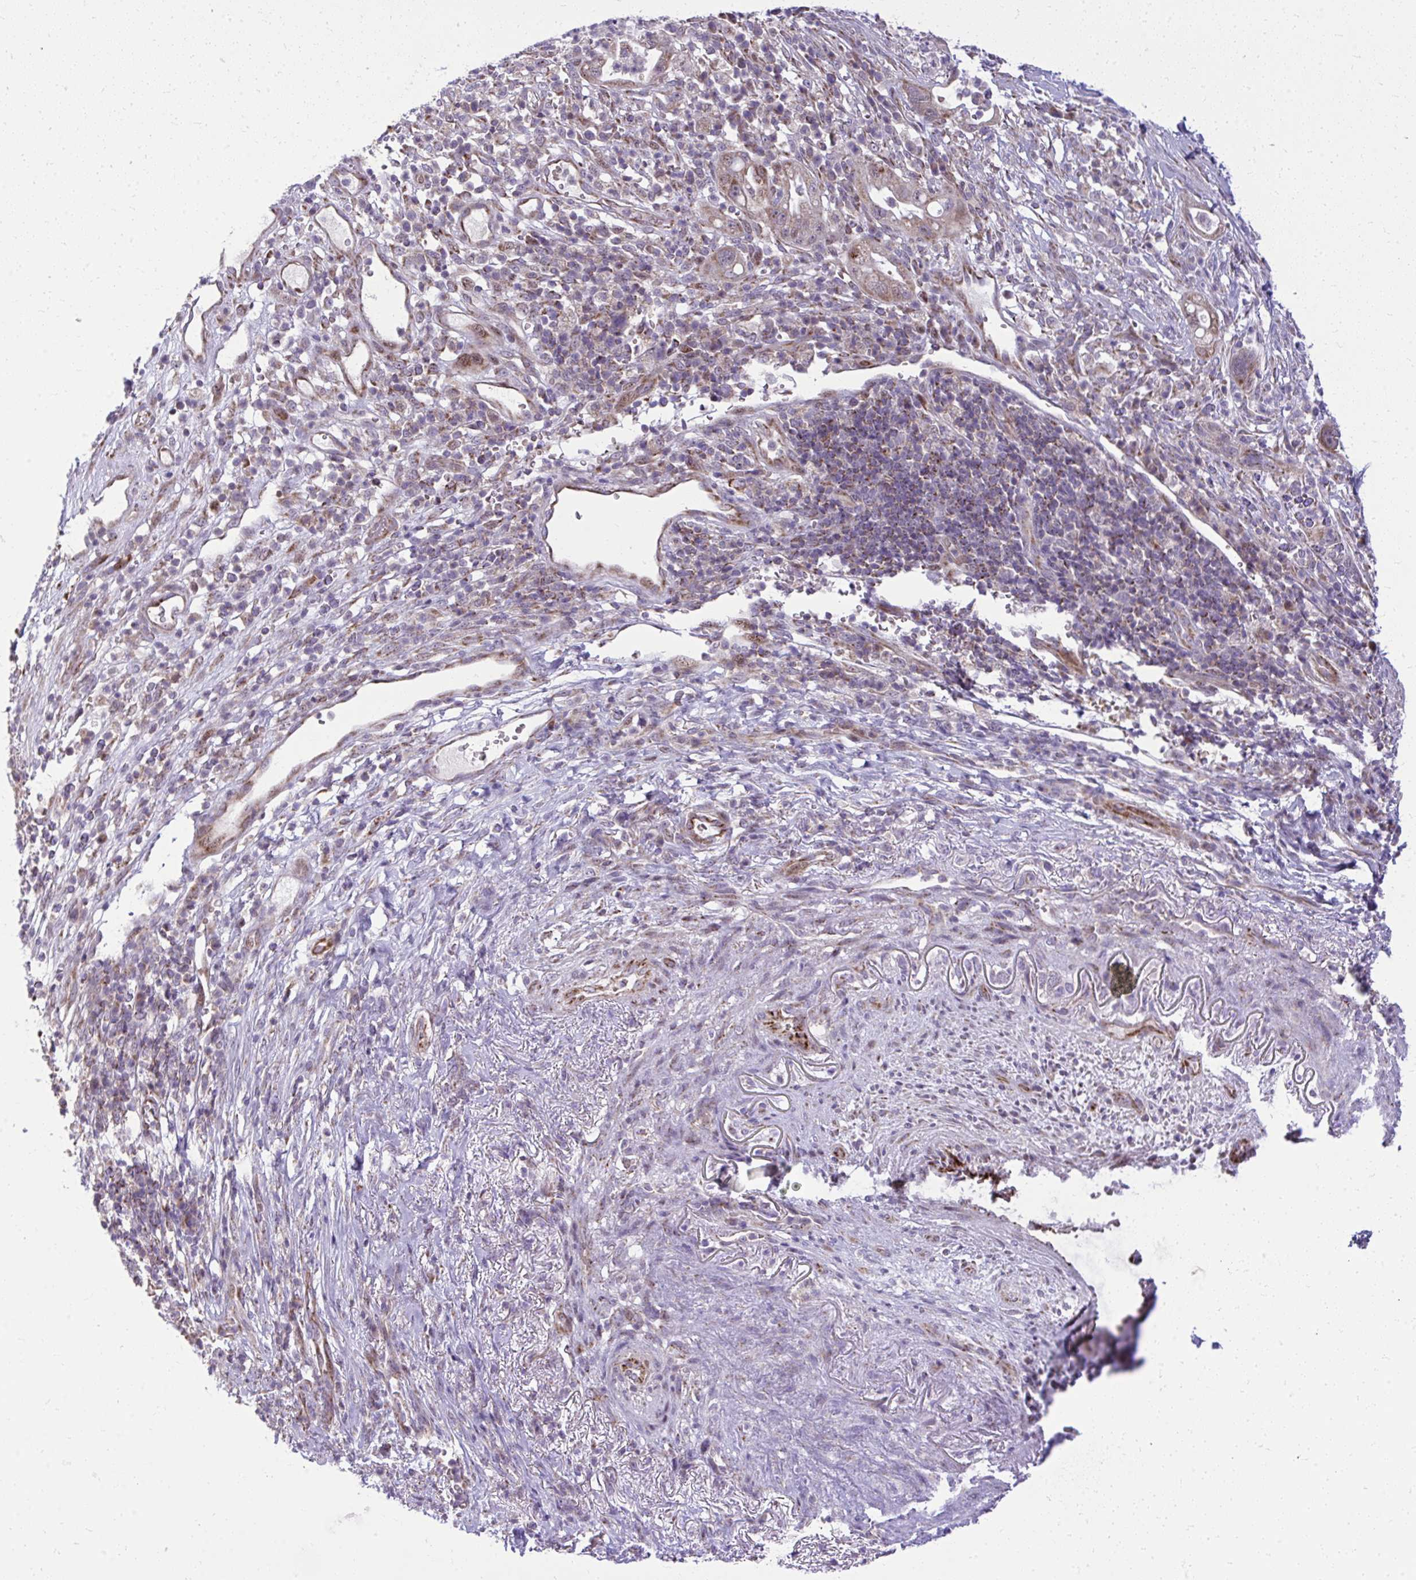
{"staining": {"intensity": "weak", "quantity": ">75%", "location": "cytoplasmic/membranous"}, "tissue": "pancreatic cancer", "cell_type": "Tumor cells", "image_type": "cancer", "snomed": [{"axis": "morphology", "description": "Adenocarcinoma, NOS"}, {"axis": "topography", "description": "Pancreas"}], "caption": "Immunohistochemical staining of pancreatic cancer reveals low levels of weak cytoplasmic/membranous protein staining in about >75% of tumor cells.", "gene": "GPRIN3", "patient": {"sex": "male", "age": 44}}